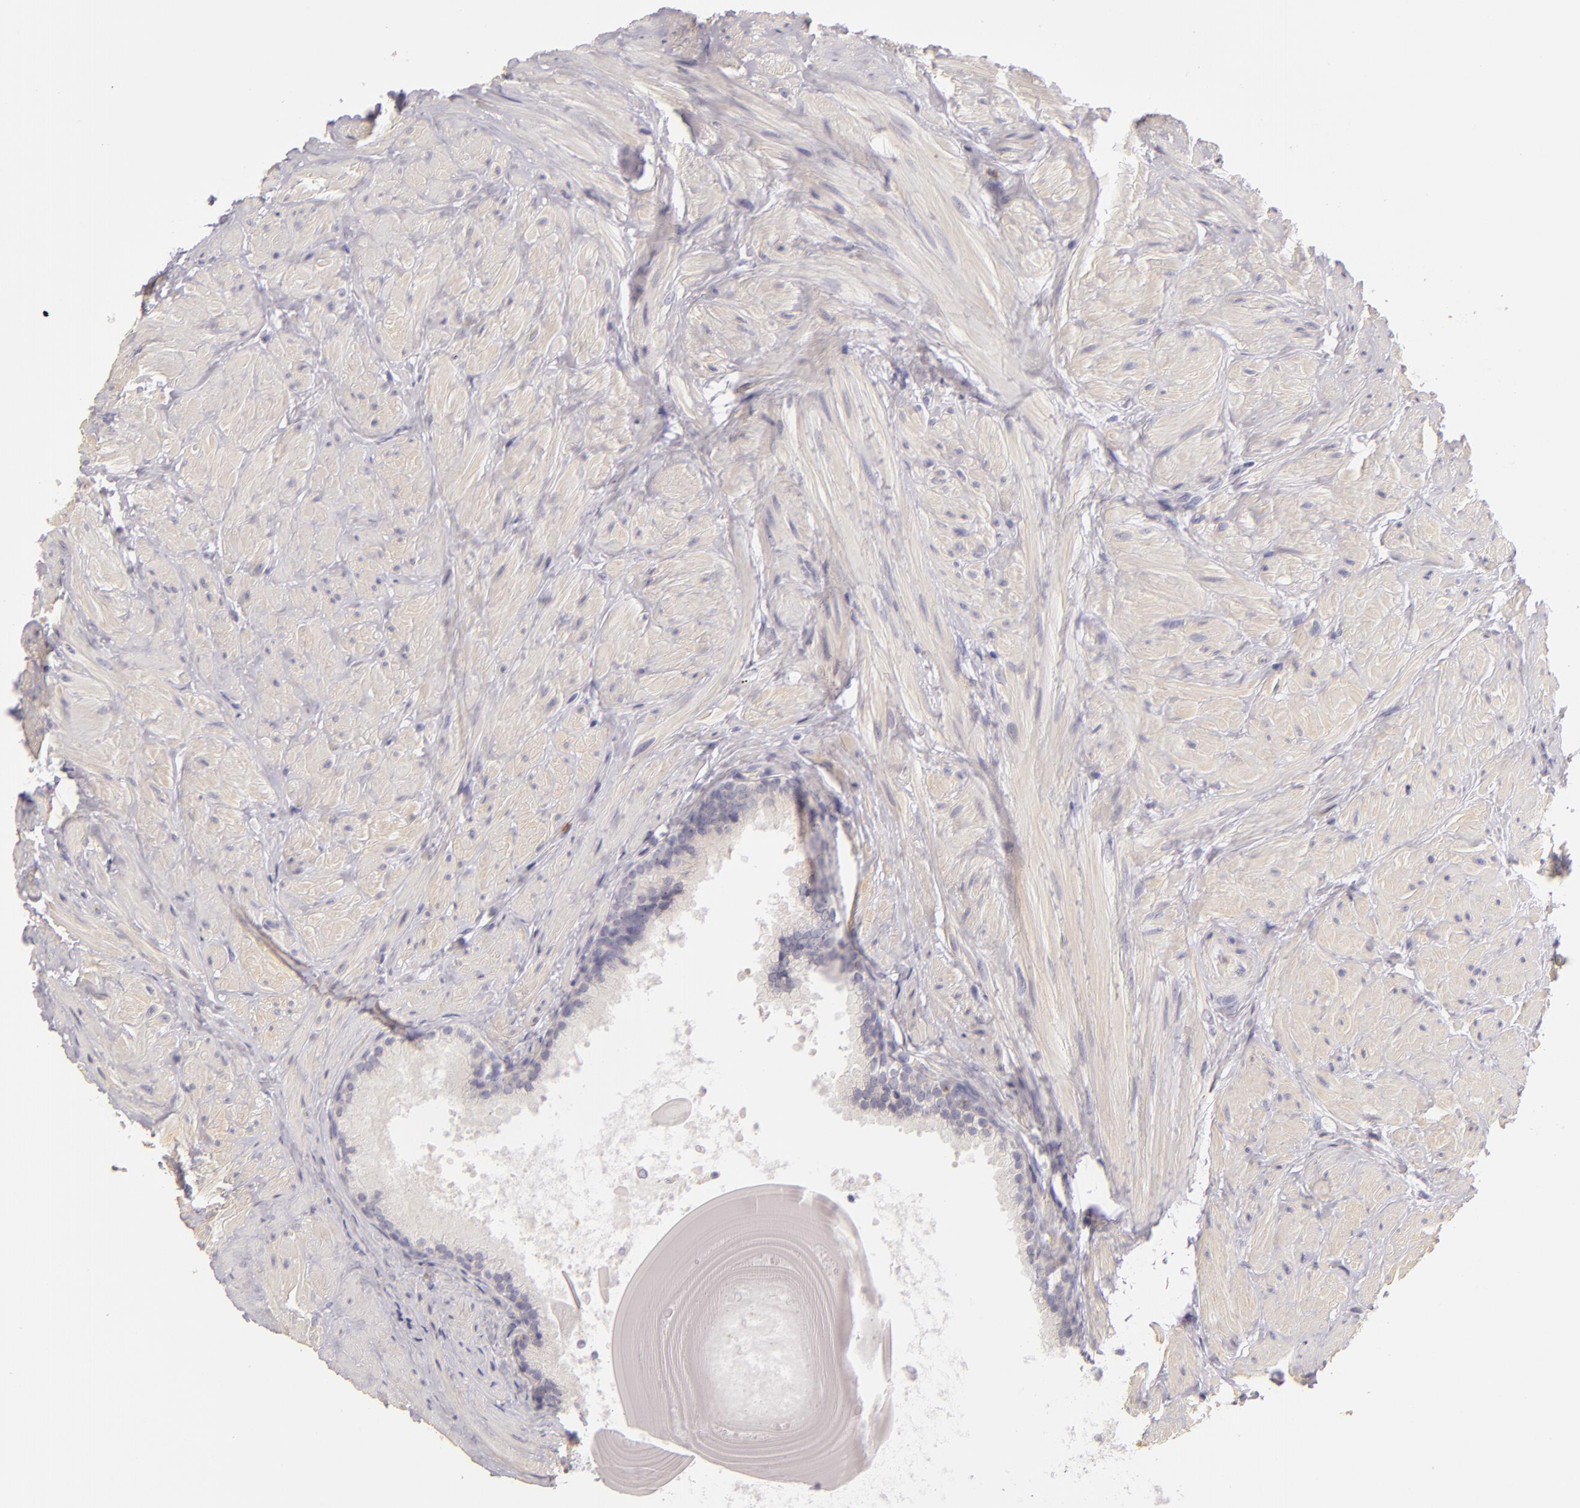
{"staining": {"intensity": "negative", "quantity": "none", "location": "none"}, "tissue": "prostate", "cell_type": "Glandular cells", "image_type": "normal", "snomed": [{"axis": "morphology", "description": "Normal tissue, NOS"}, {"axis": "topography", "description": "Prostate"}], "caption": "Immunohistochemistry histopathology image of normal human prostate stained for a protein (brown), which reveals no positivity in glandular cells. The staining is performed using DAB brown chromogen with nuclei counter-stained in using hematoxylin.", "gene": "FAM181A", "patient": {"sex": "male", "age": 65}}